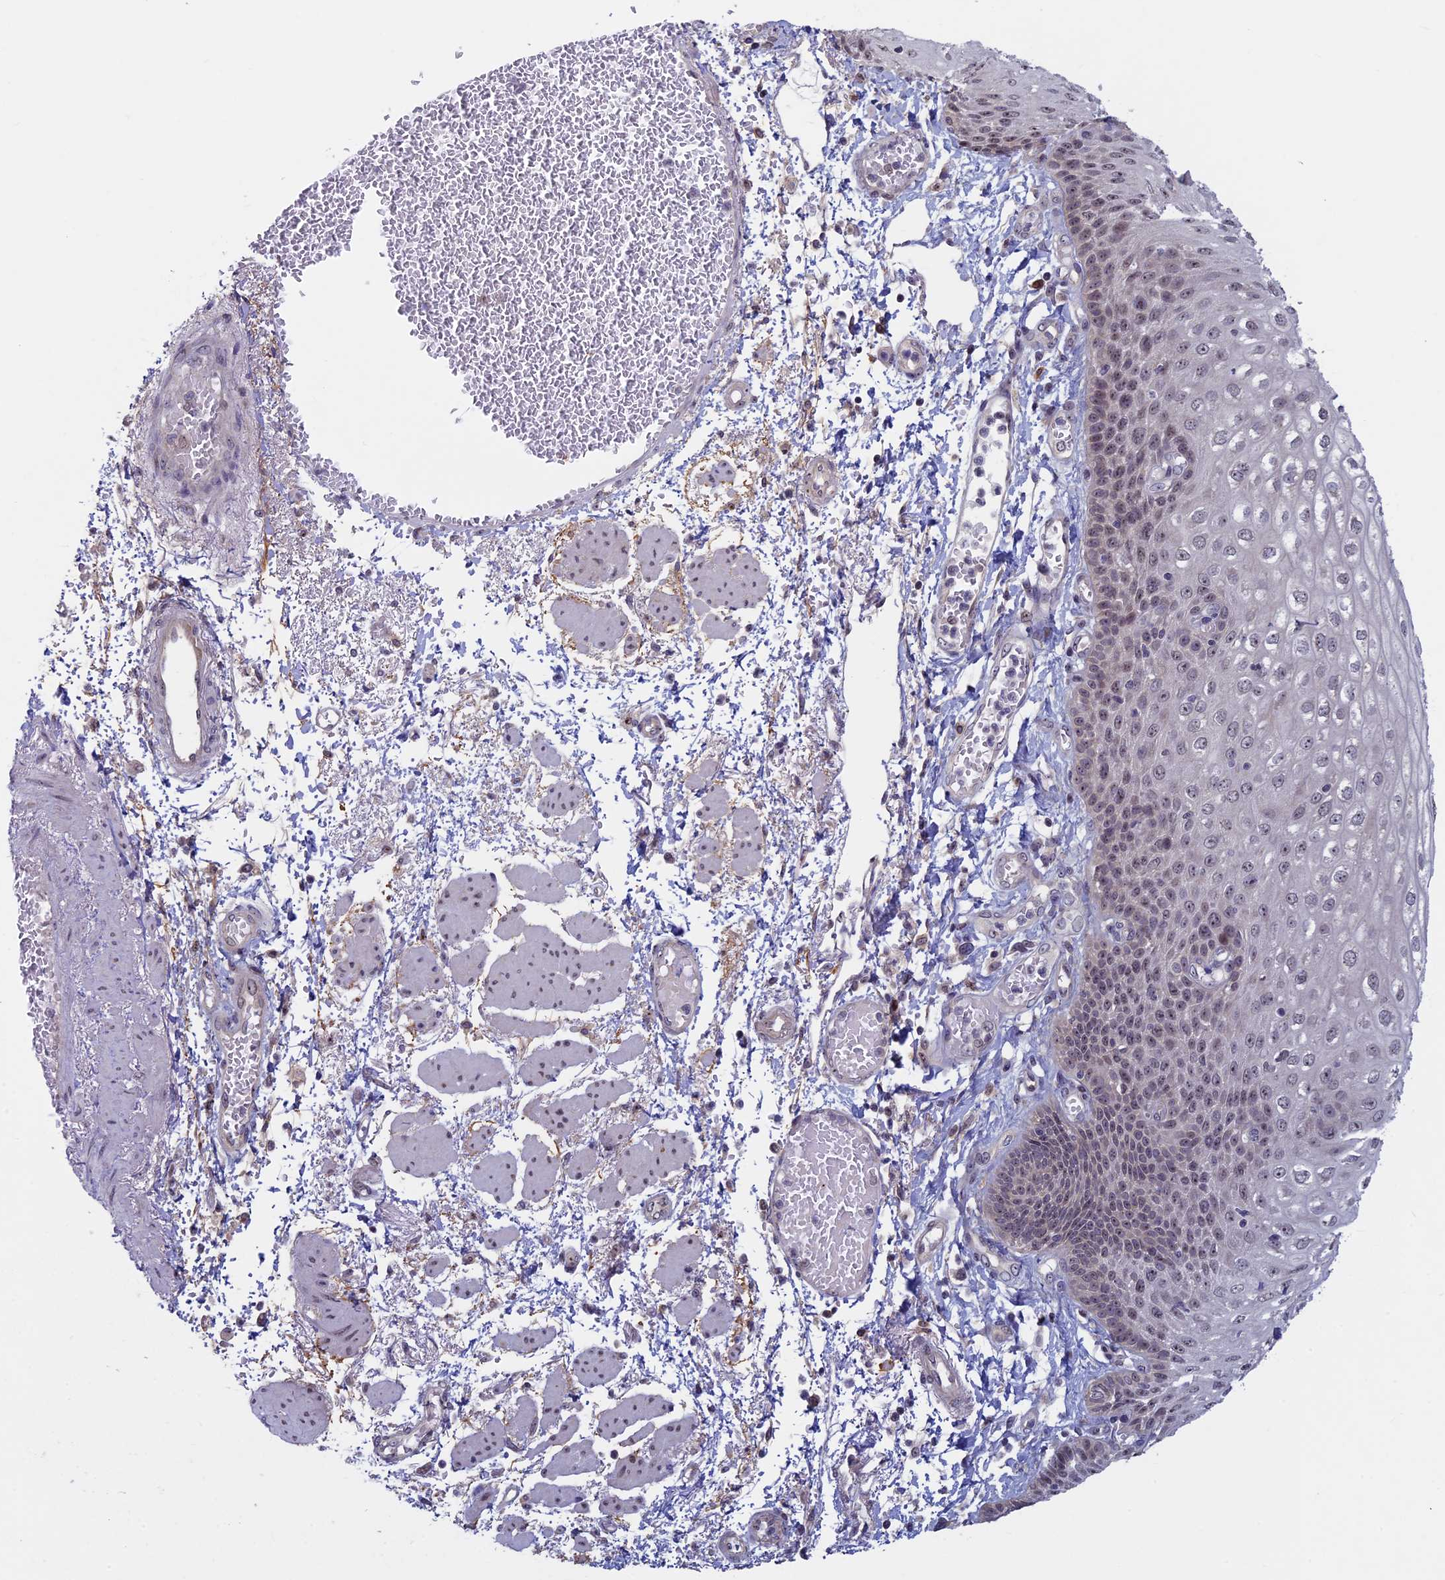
{"staining": {"intensity": "weak", "quantity": ">75%", "location": "nuclear"}, "tissue": "esophagus", "cell_type": "Squamous epithelial cells", "image_type": "normal", "snomed": [{"axis": "morphology", "description": "Normal tissue, NOS"}, {"axis": "topography", "description": "Esophagus"}], "caption": "Immunohistochemical staining of benign human esophagus demonstrates weak nuclear protein staining in about >75% of squamous epithelial cells.", "gene": "SPIRE1", "patient": {"sex": "male", "age": 81}}